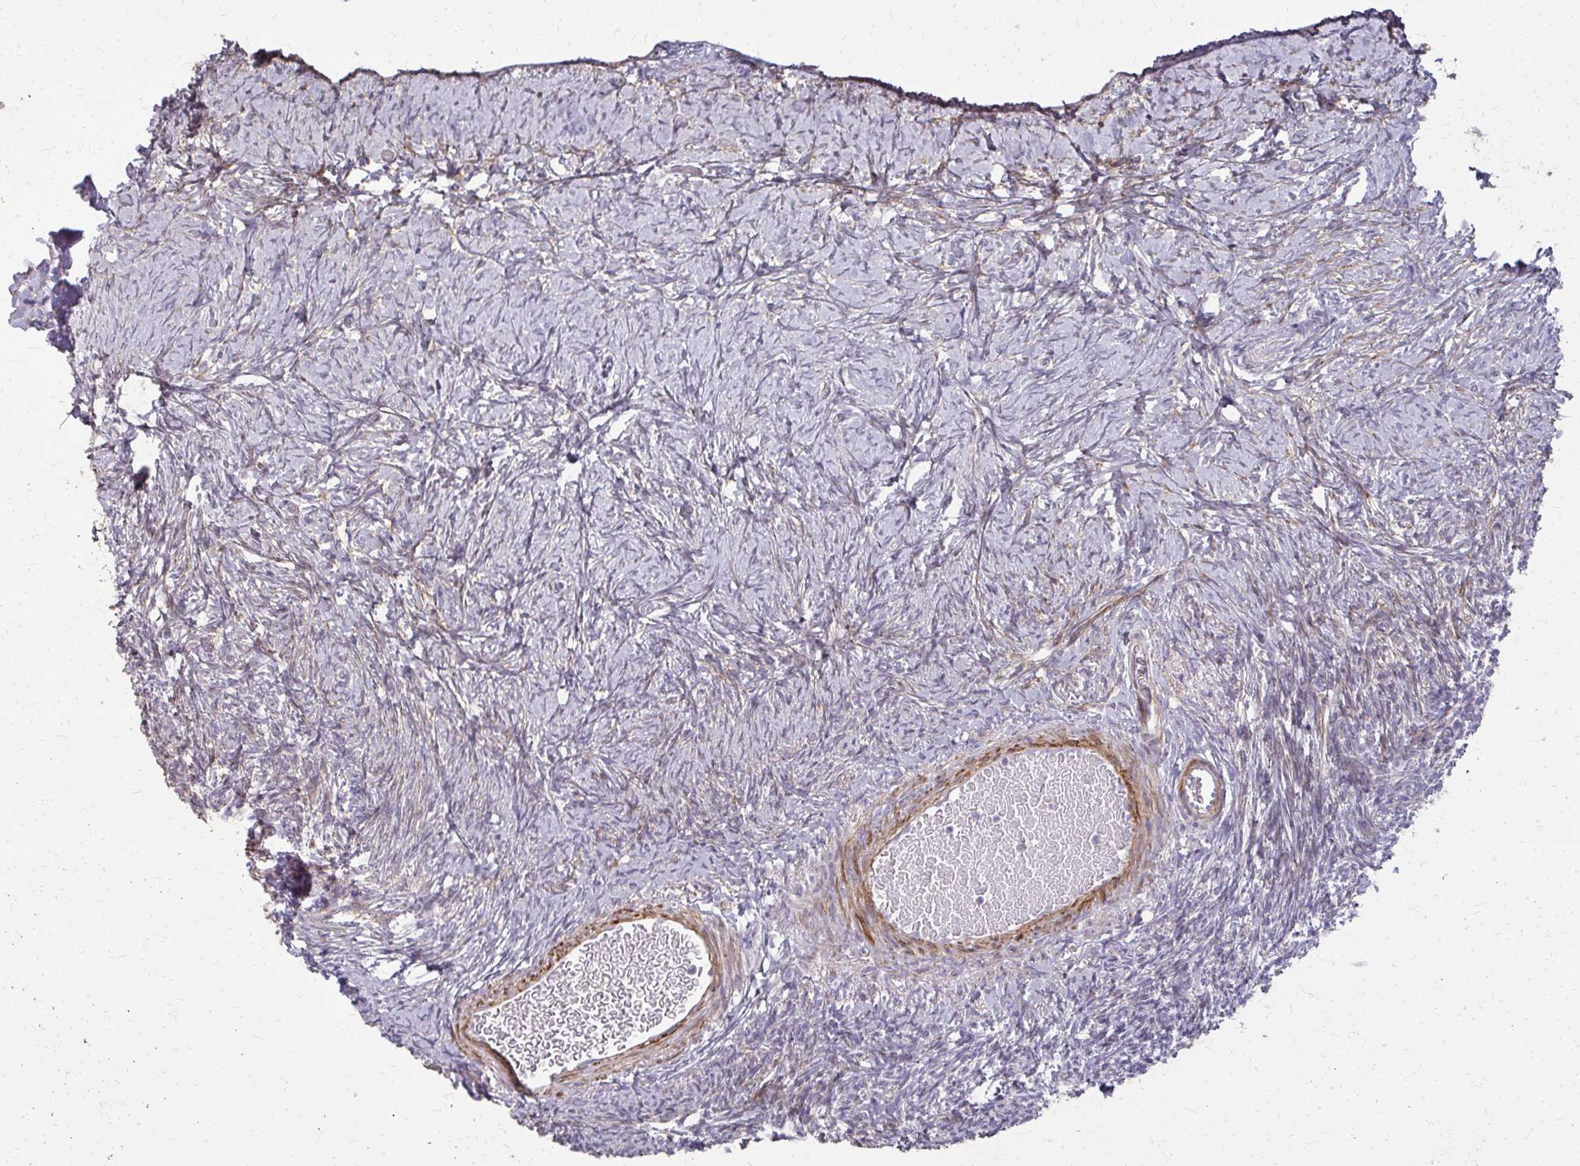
{"staining": {"intensity": "negative", "quantity": "none", "location": "none"}, "tissue": "ovary", "cell_type": "Follicle cells", "image_type": "normal", "snomed": [{"axis": "morphology", "description": "Normal tissue, NOS"}, {"axis": "topography", "description": "Ovary"}], "caption": "Immunohistochemical staining of benign ovary exhibits no significant staining in follicle cells.", "gene": "TENM4", "patient": {"sex": "female", "age": 39}}